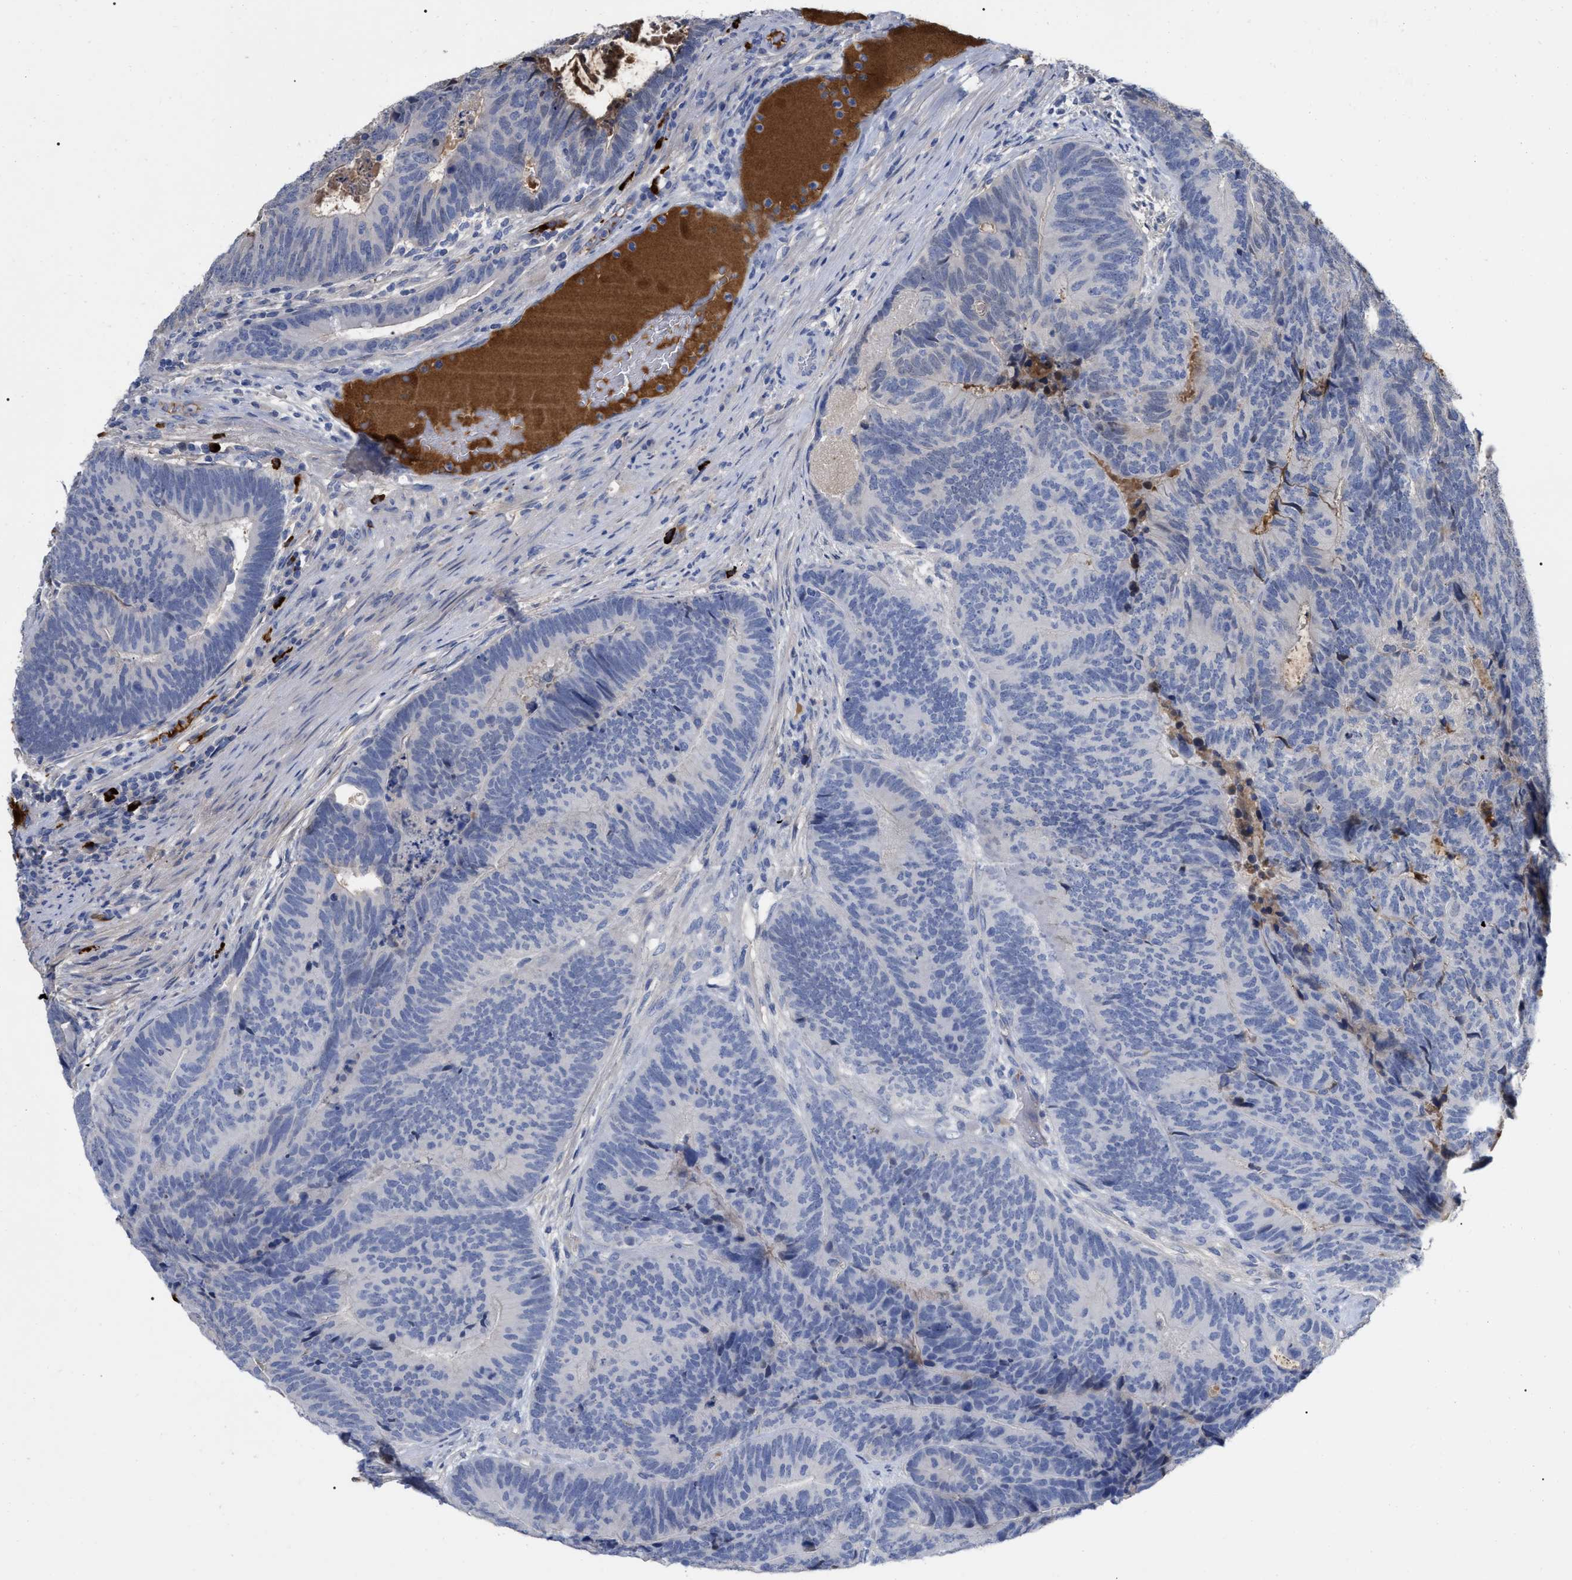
{"staining": {"intensity": "negative", "quantity": "none", "location": "none"}, "tissue": "colorectal cancer", "cell_type": "Tumor cells", "image_type": "cancer", "snomed": [{"axis": "morphology", "description": "Adenocarcinoma, NOS"}, {"axis": "topography", "description": "Colon"}], "caption": "Immunohistochemistry histopathology image of neoplastic tissue: human colorectal cancer (adenocarcinoma) stained with DAB shows no significant protein positivity in tumor cells. (Brightfield microscopy of DAB (3,3'-diaminobenzidine) immunohistochemistry (IHC) at high magnification).", "gene": "IGHV5-51", "patient": {"sex": "female", "age": 67}}